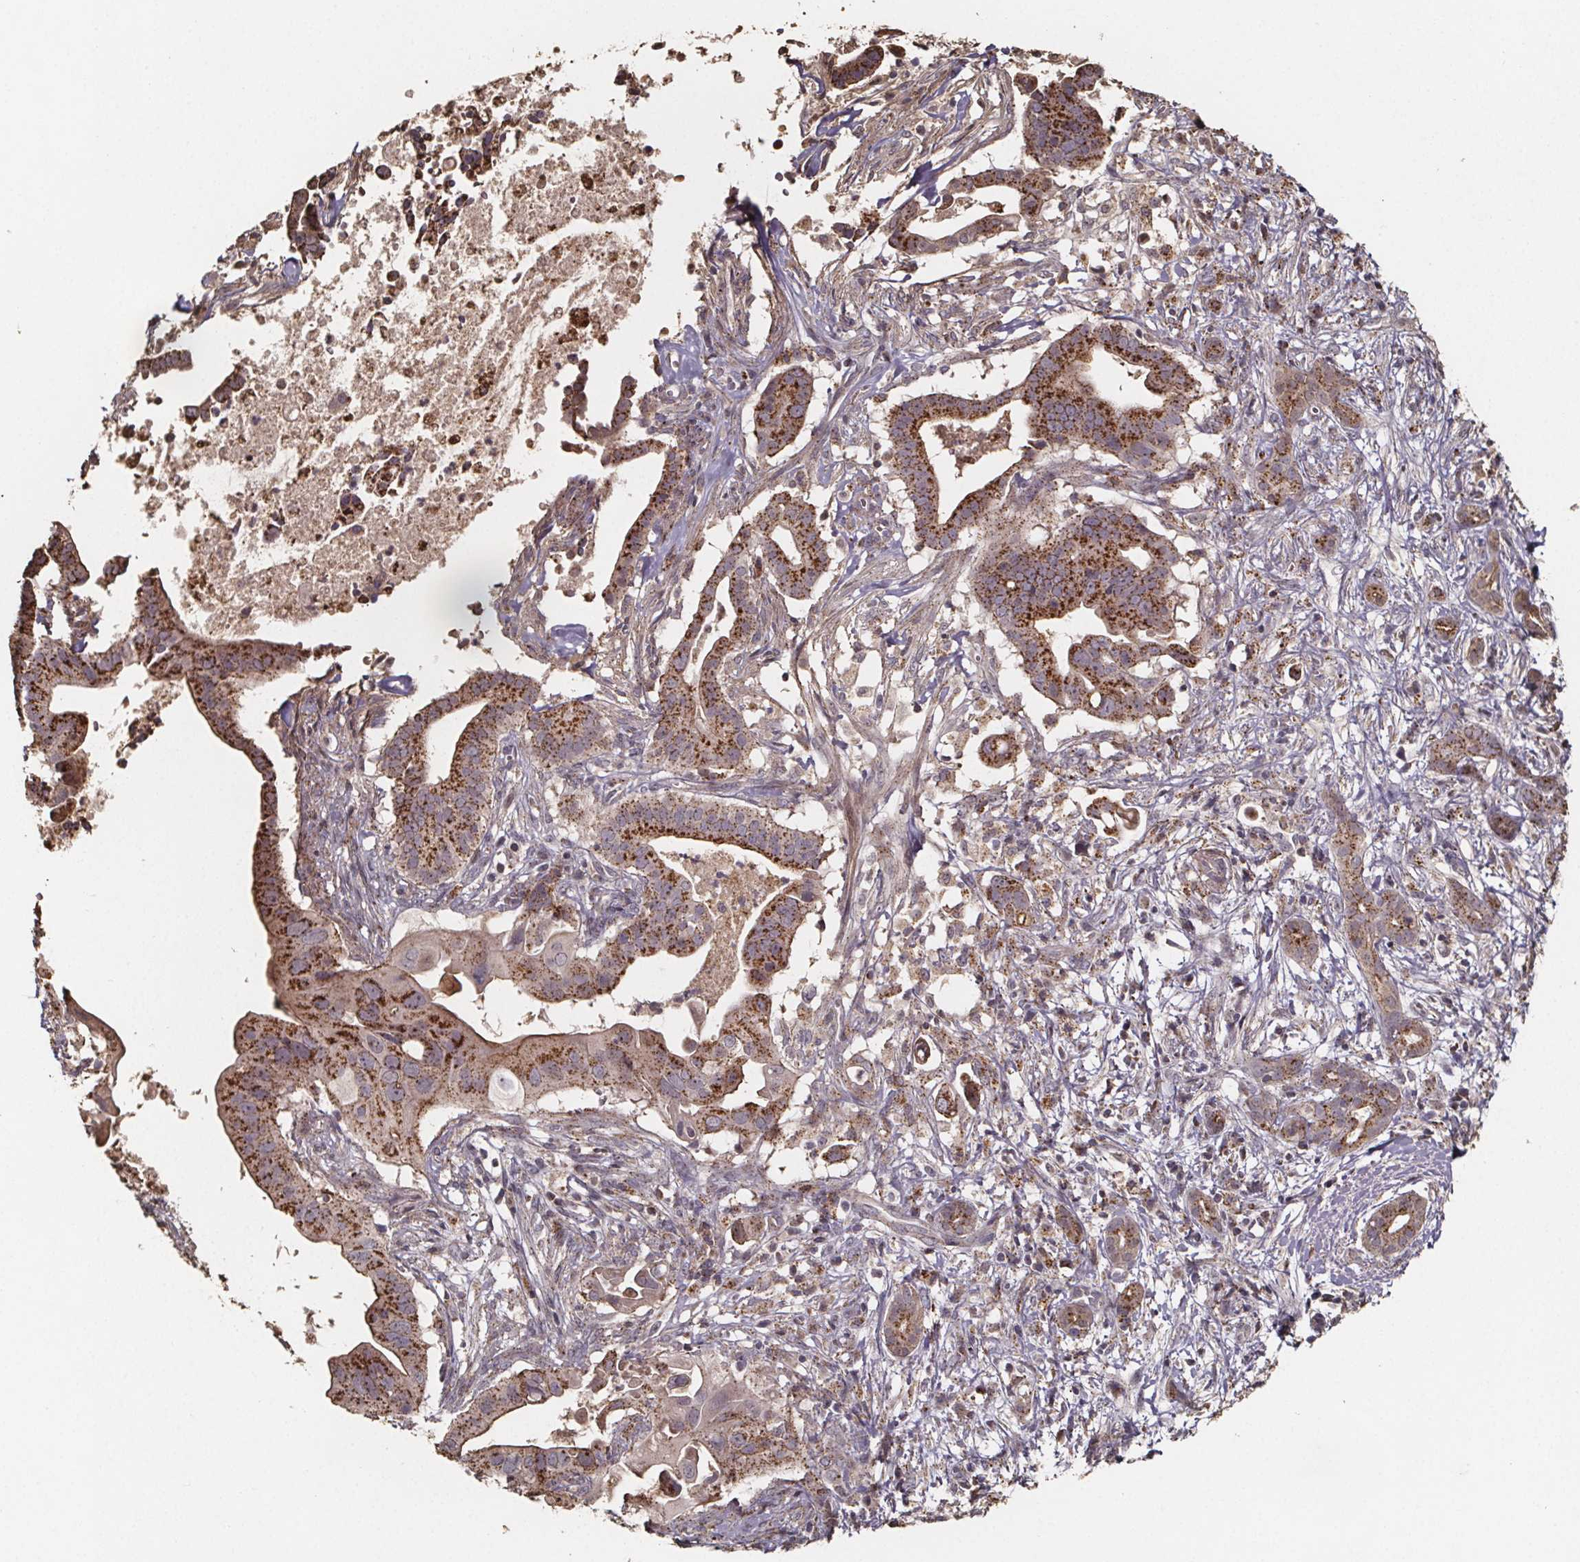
{"staining": {"intensity": "strong", "quantity": ">75%", "location": "cytoplasmic/membranous"}, "tissue": "pancreatic cancer", "cell_type": "Tumor cells", "image_type": "cancer", "snomed": [{"axis": "morphology", "description": "Adenocarcinoma, NOS"}, {"axis": "topography", "description": "Pancreas"}], "caption": "IHC (DAB) staining of human pancreatic cancer (adenocarcinoma) shows strong cytoplasmic/membranous protein positivity in approximately >75% of tumor cells. Nuclei are stained in blue.", "gene": "ZNF879", "patient": {"sex": "male", "age": 61}}